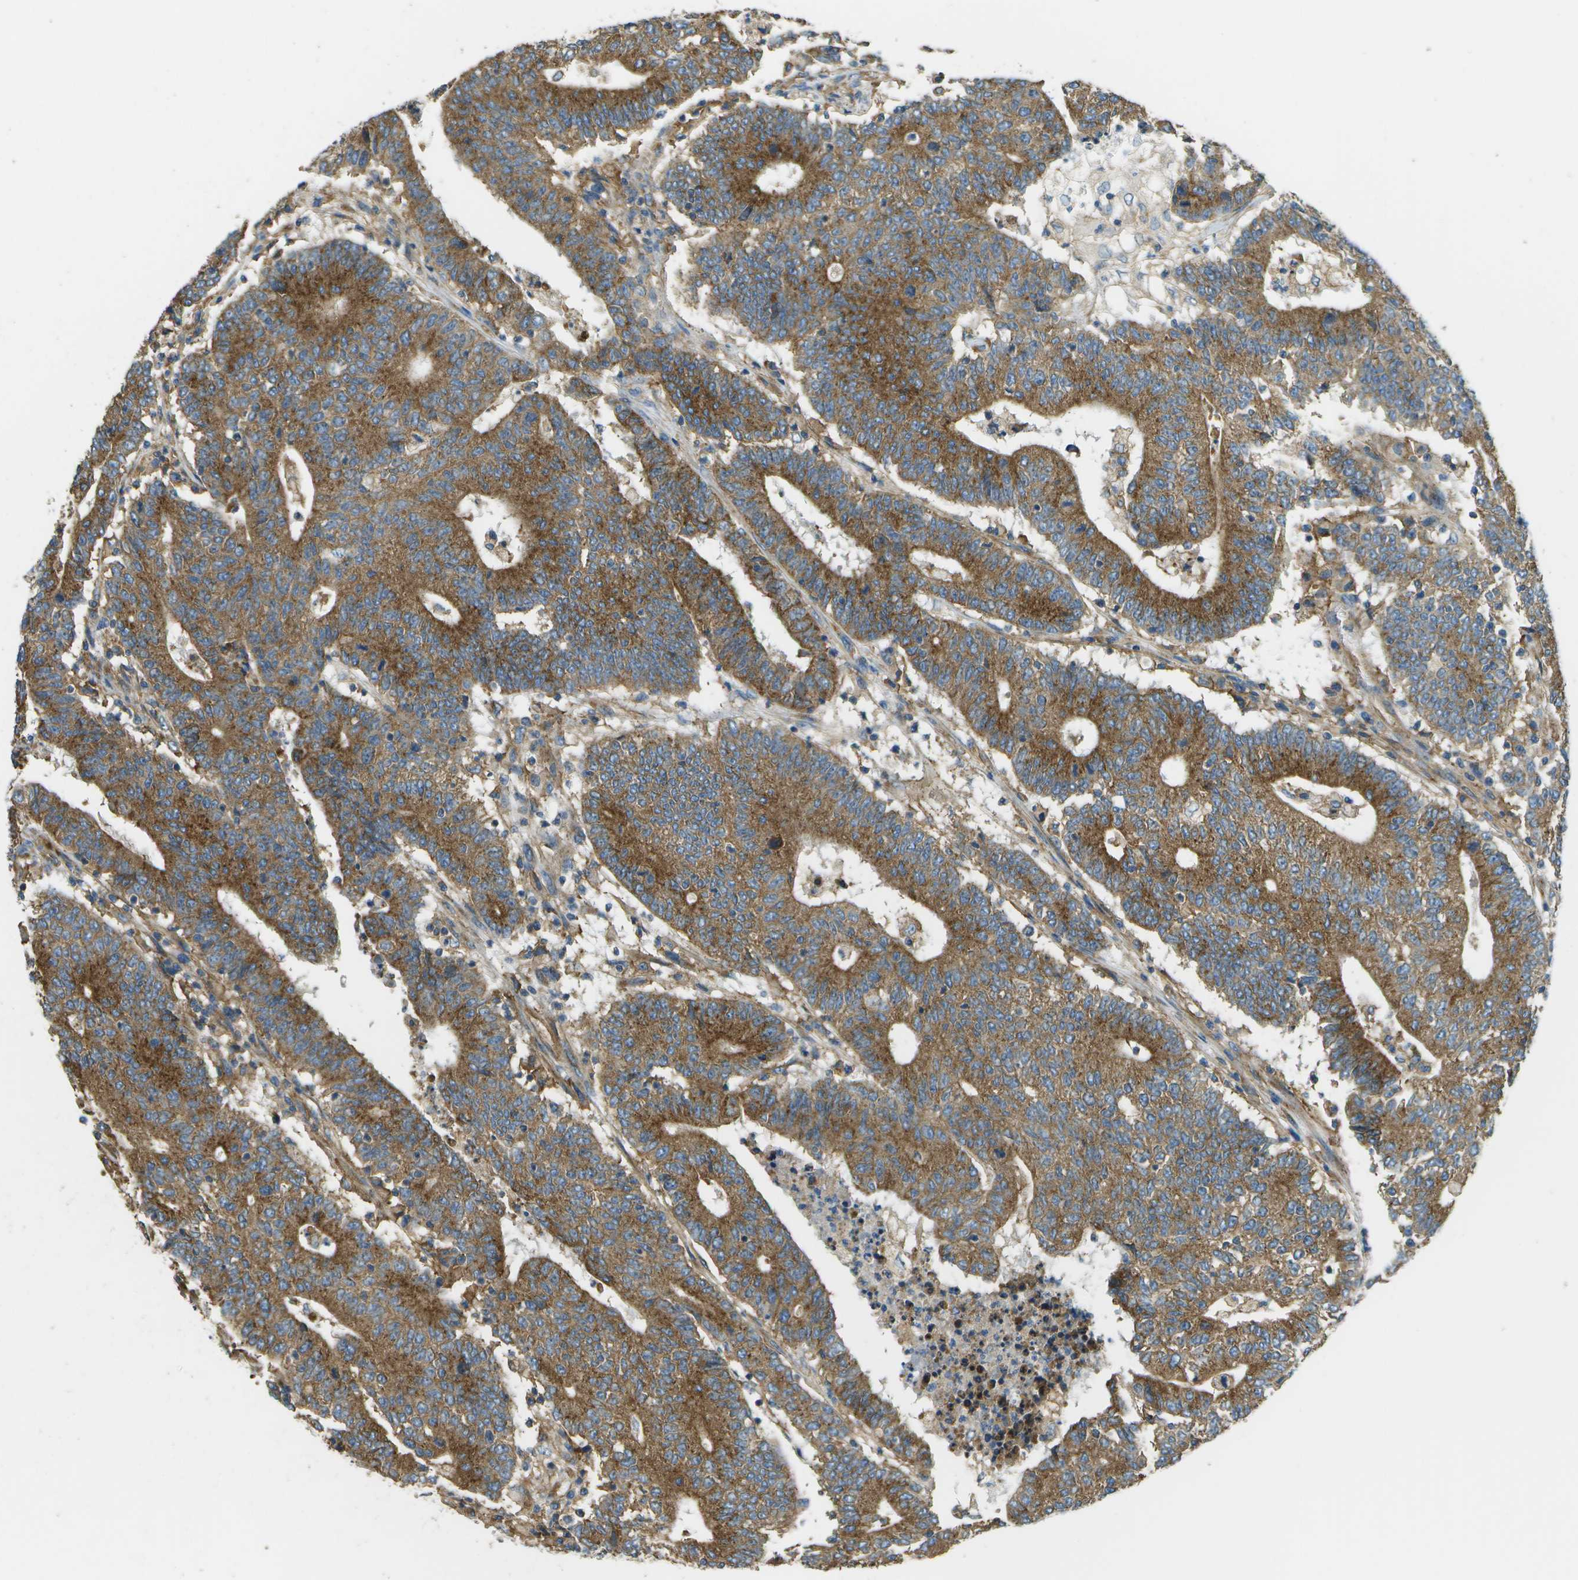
{"staining": {"intensity": "moderate", "quantity": ">75%", "location": "cytoplasmic/membranous"}, "tissue": "colorectal cancer", "cell_type": "Tumor cells", "image_type": "cancer", "snomed": [{"axis": "morphology", "description": "Normal tissue, NOS"}, {"axis": "morphology", "description": "Adenocarcinoma, NOS"}, {"axis": "topography", "description": "Colon"}], "caption": "Brown immunohistochemical staining in human colorectal cancer displays moderate cytoplasmic/membranous staining in about >75% of tumor cells.", "gene": "CLTC", "patient": {"sex": "female", "age": 75}}